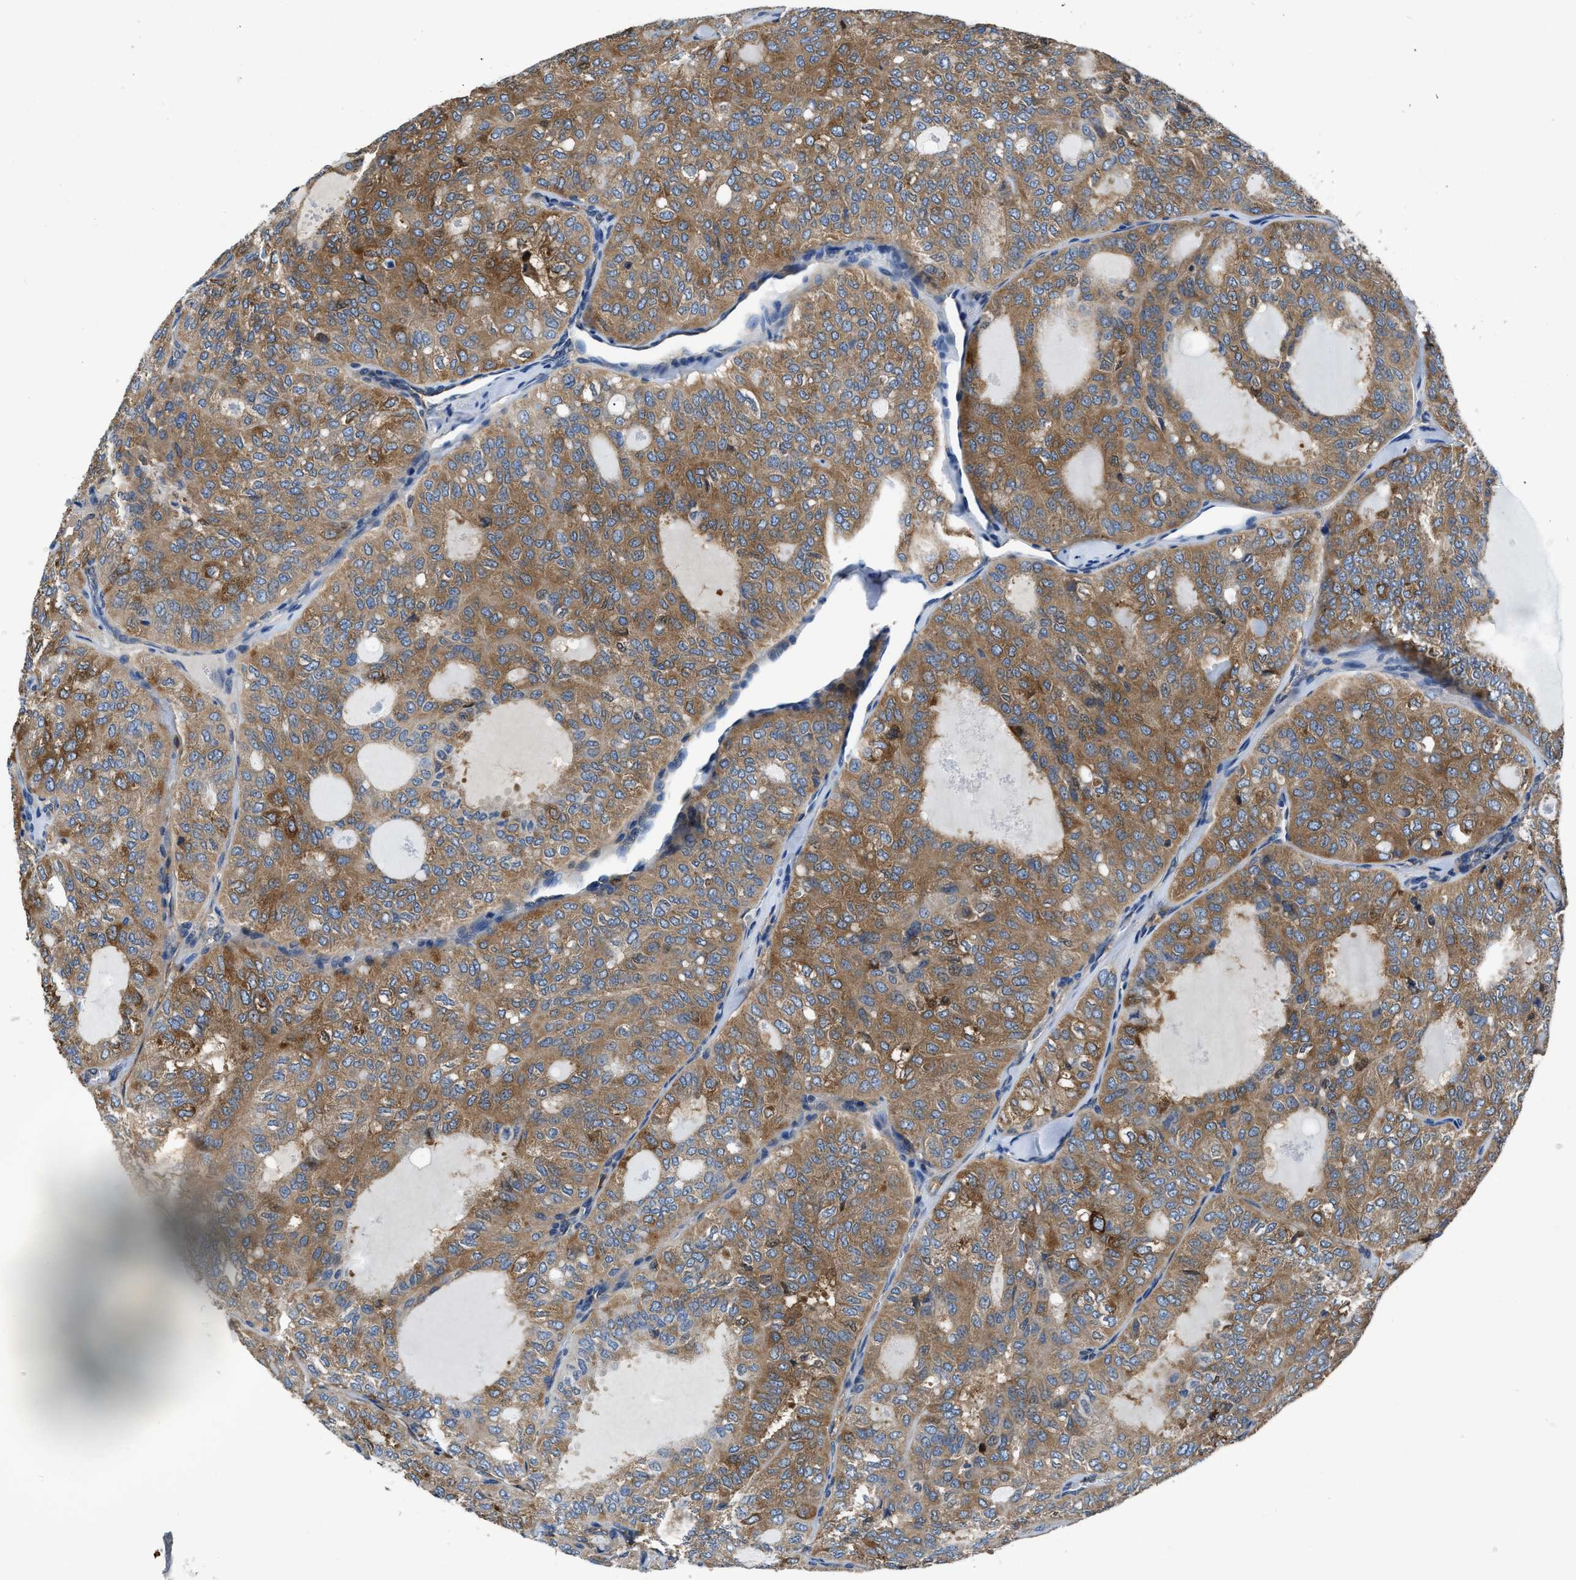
{"staining": {"intensity": "moderate", "quantity": ">75%", "location": "cytoplasmic/membranous"}, "tissue": "thyroid cancer", "cell_type": "Tumor cells", "image_type": "cancer", "snomed": [{"axis": "morphology", "description": "Follicular adenoma carcinoma, NOS"}, {"axis": "topography", "description": "Thyroid gland"}], "caption": "This histopathology image exhibits thyroid cancer (follicular adenoma carcinoma) stained with IHC to label a protein in brown. The cytoplasmic/membranous of tumor cells show moderate positivity for the protein. Nuclei are counter-stained blue.", "gene": "PKM", "patient": {"sex": "male", "age": 75}}